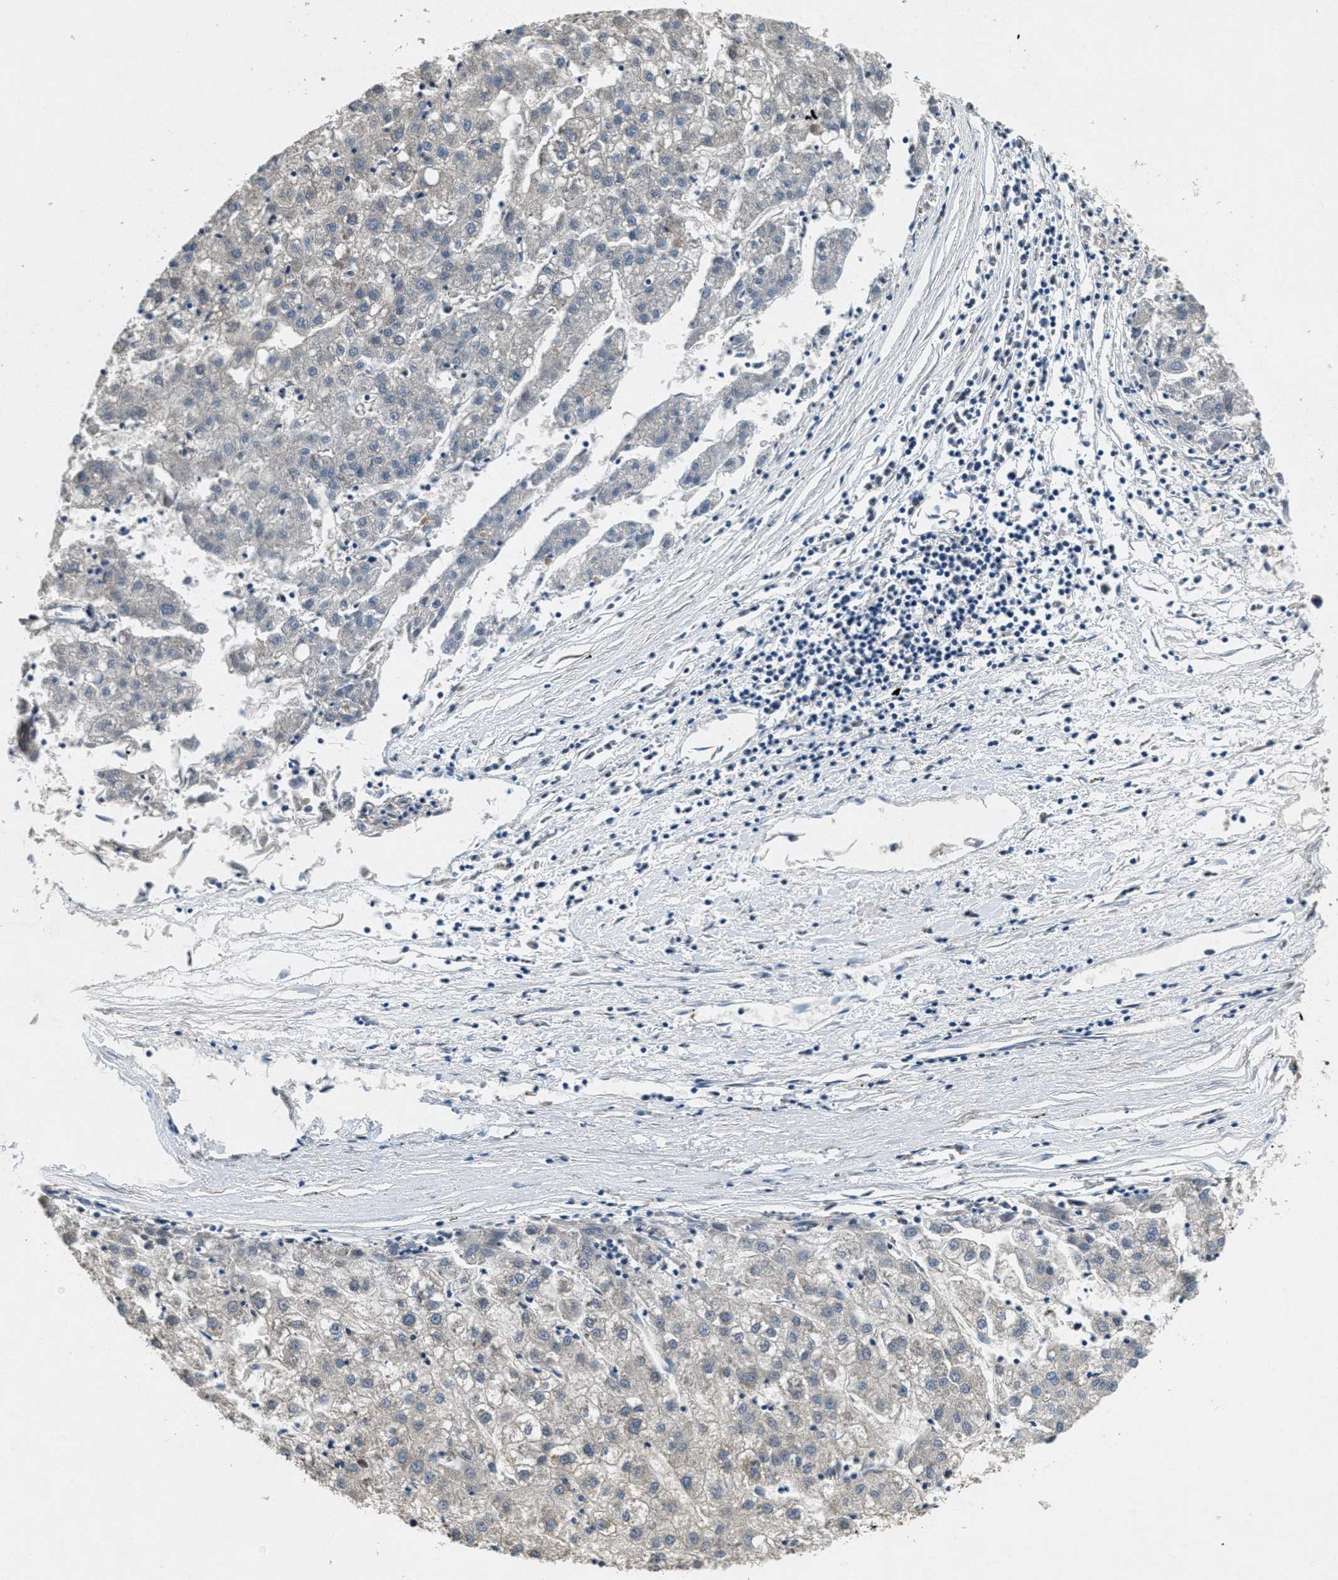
{"staining": {"intensity": "negative", "quantity": "none", "location": "none"}, "tissue": "liver cancer", "cell_type": "Tumor cells", "image_type": "cancer", "snomed": [{"axis": "morphology", "description": "Carcinoma, Hepatocellular, NOS"}, {"axis": "topography", "description": "Liver"}], "caption": "Liver hepatocellular carcinoma stained for a protein using immunohistochemistry exhibits no staining tumor cells.", "gene": "TOMM70", "patient": {"sex": "male", "age": 72}}